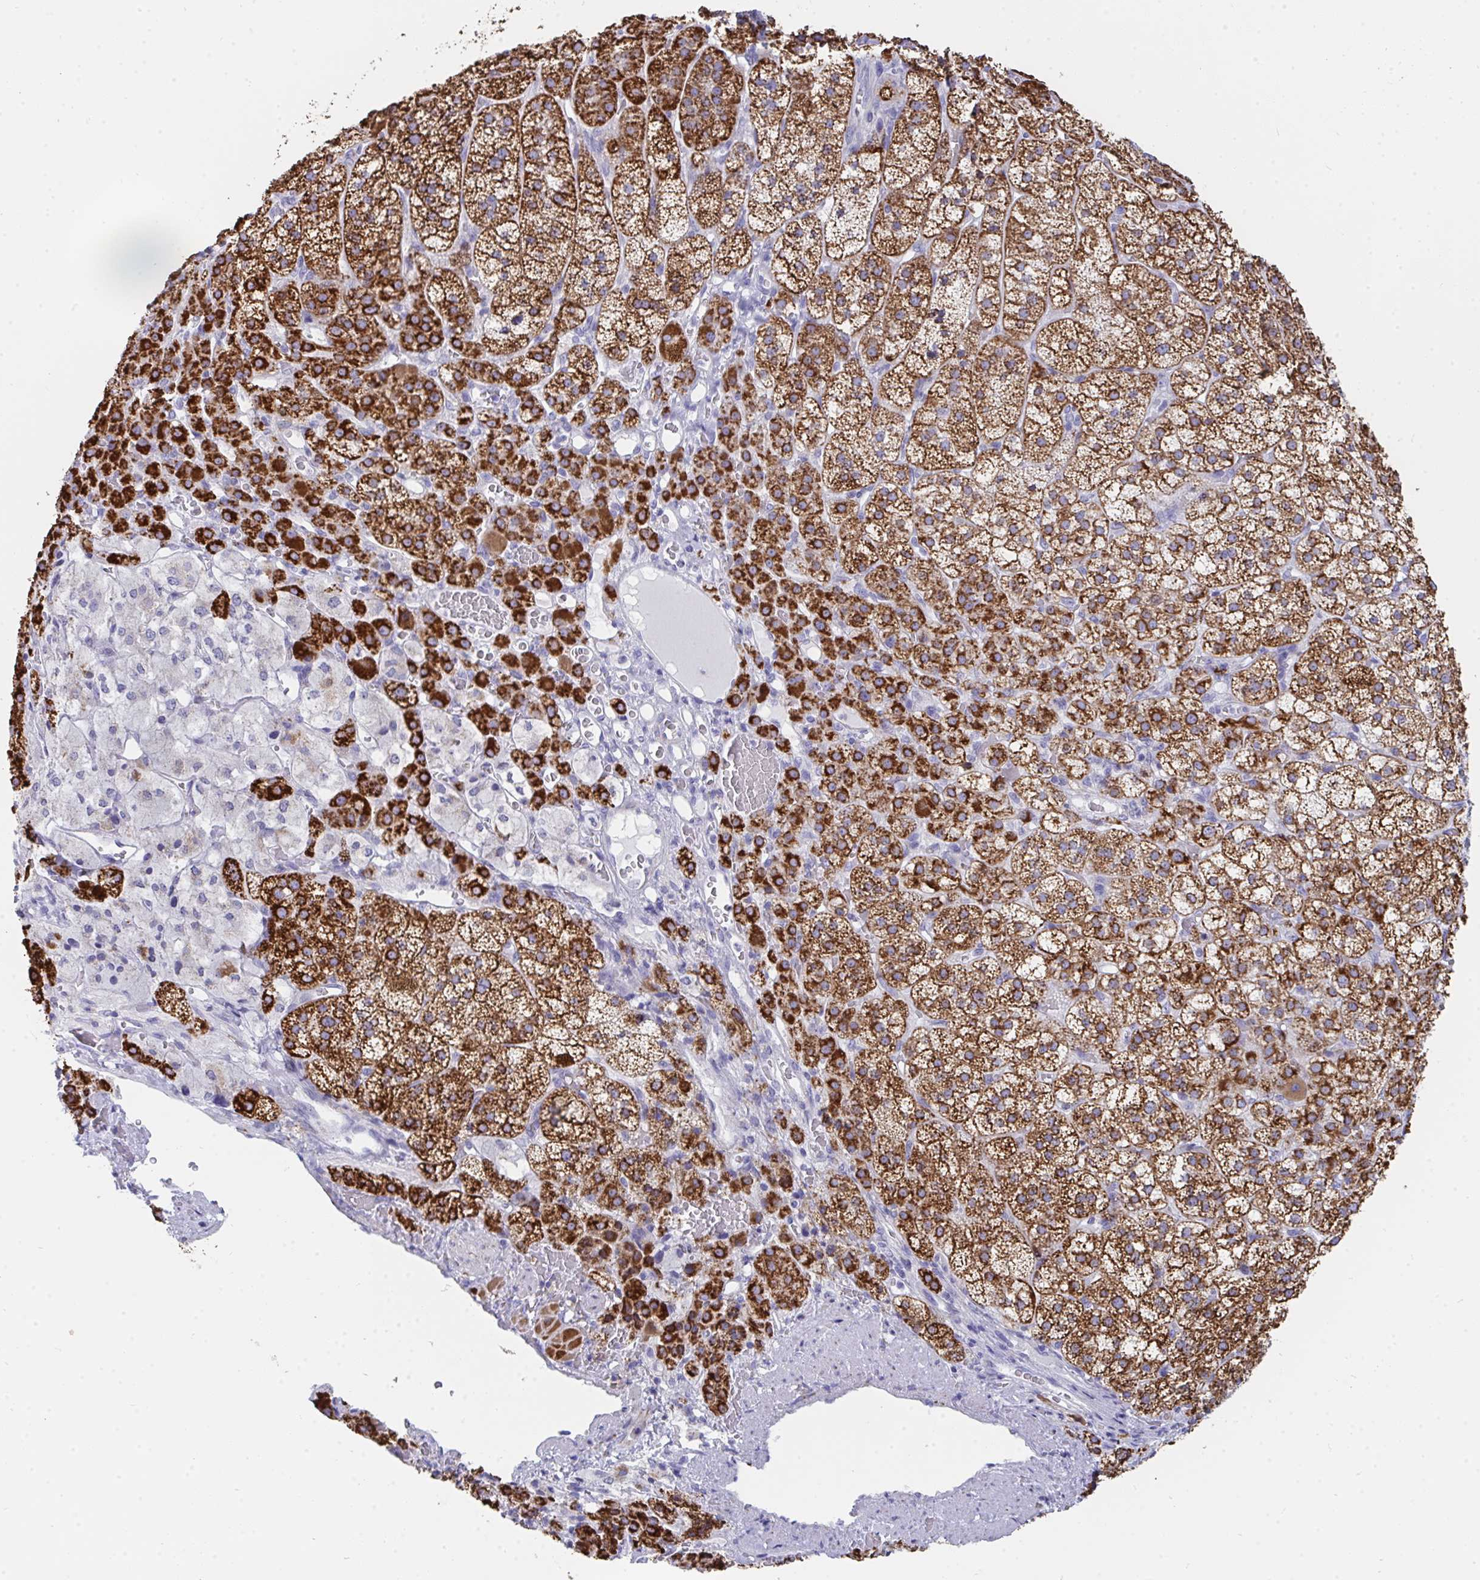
{"staining": {"intensity": "strong", "quantity": ">75%", "location": "cytoplasmic/membranous"}, "tissue": "adrenal gland", "cell_type": "Glandular cells", "image_type": "normal", "snomed": [{"axis": "morphology", "description": "Normal tissue, NOS"}, {"axis": "topography", "description": "Adrenal gland"}], "caption": "This image exhibits benign adrenal gland stained with immunohistochemistry (IHC) to label a protein in brown. The cytoplasmic/membranous of glandular cells show strong positivity for the protein. Nuclei are counter-stained blue.", "gene": "AIFM1", "patient": {"sex": "female", "age": 60}}